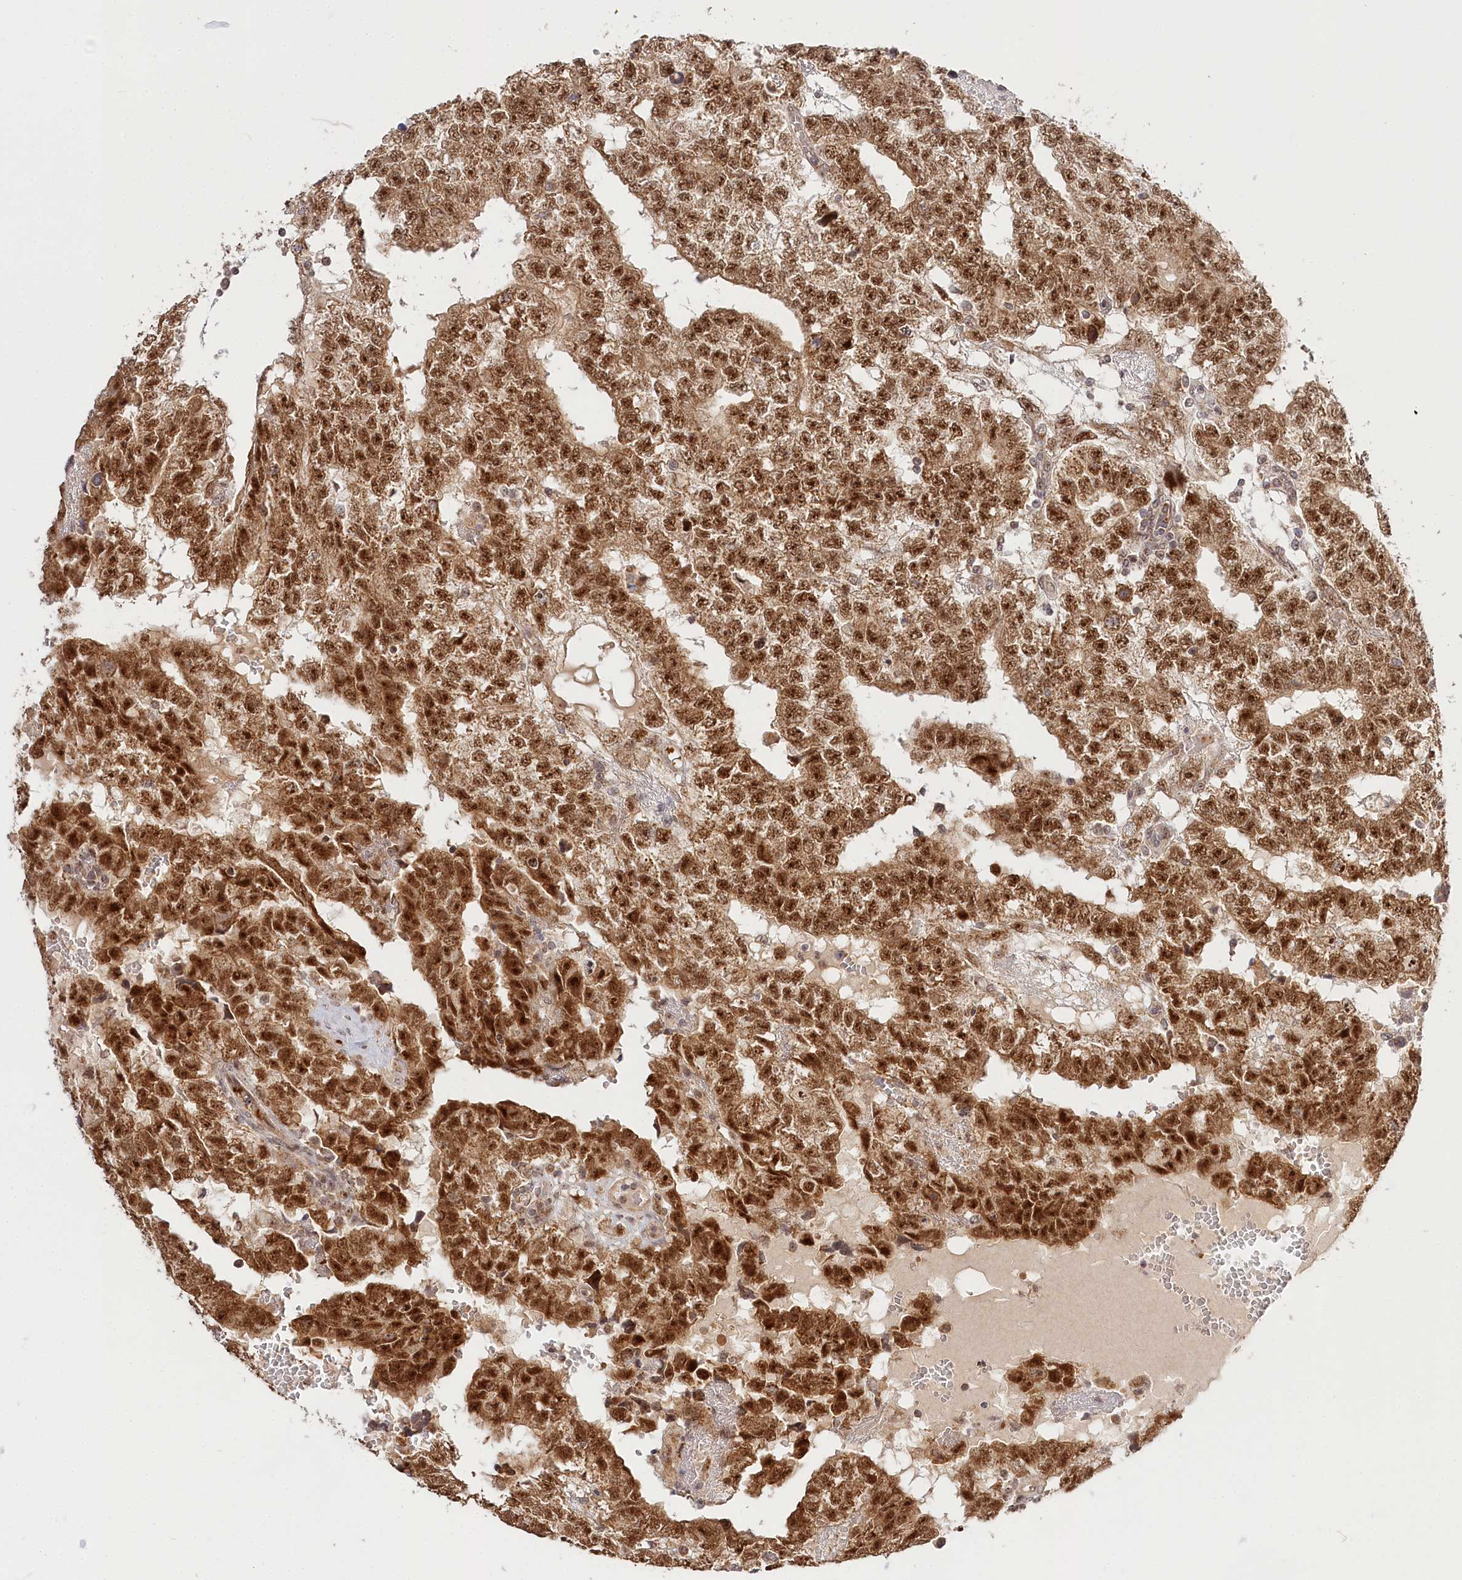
{"staining": {"intensity": "strong", "quantity": ">75%", "location": "cytoplasmic/membranous,nuclear"}, "tissue": "testis cancer", "cell_type": "Tumor cells", "image_type": "cancer", "snomed": [{"axis": "morphology", "description": "Carcinoma, Embryonal, NOS"}, {"axis": "topography", "description": "Testis"}], "caption": "Embryonal carcinoma (testis) stained with a protein marker exhibits strong staining in tumor cells.", "gene": "RTN4IP1", "patient": {"sex": "male", "age": 25}}